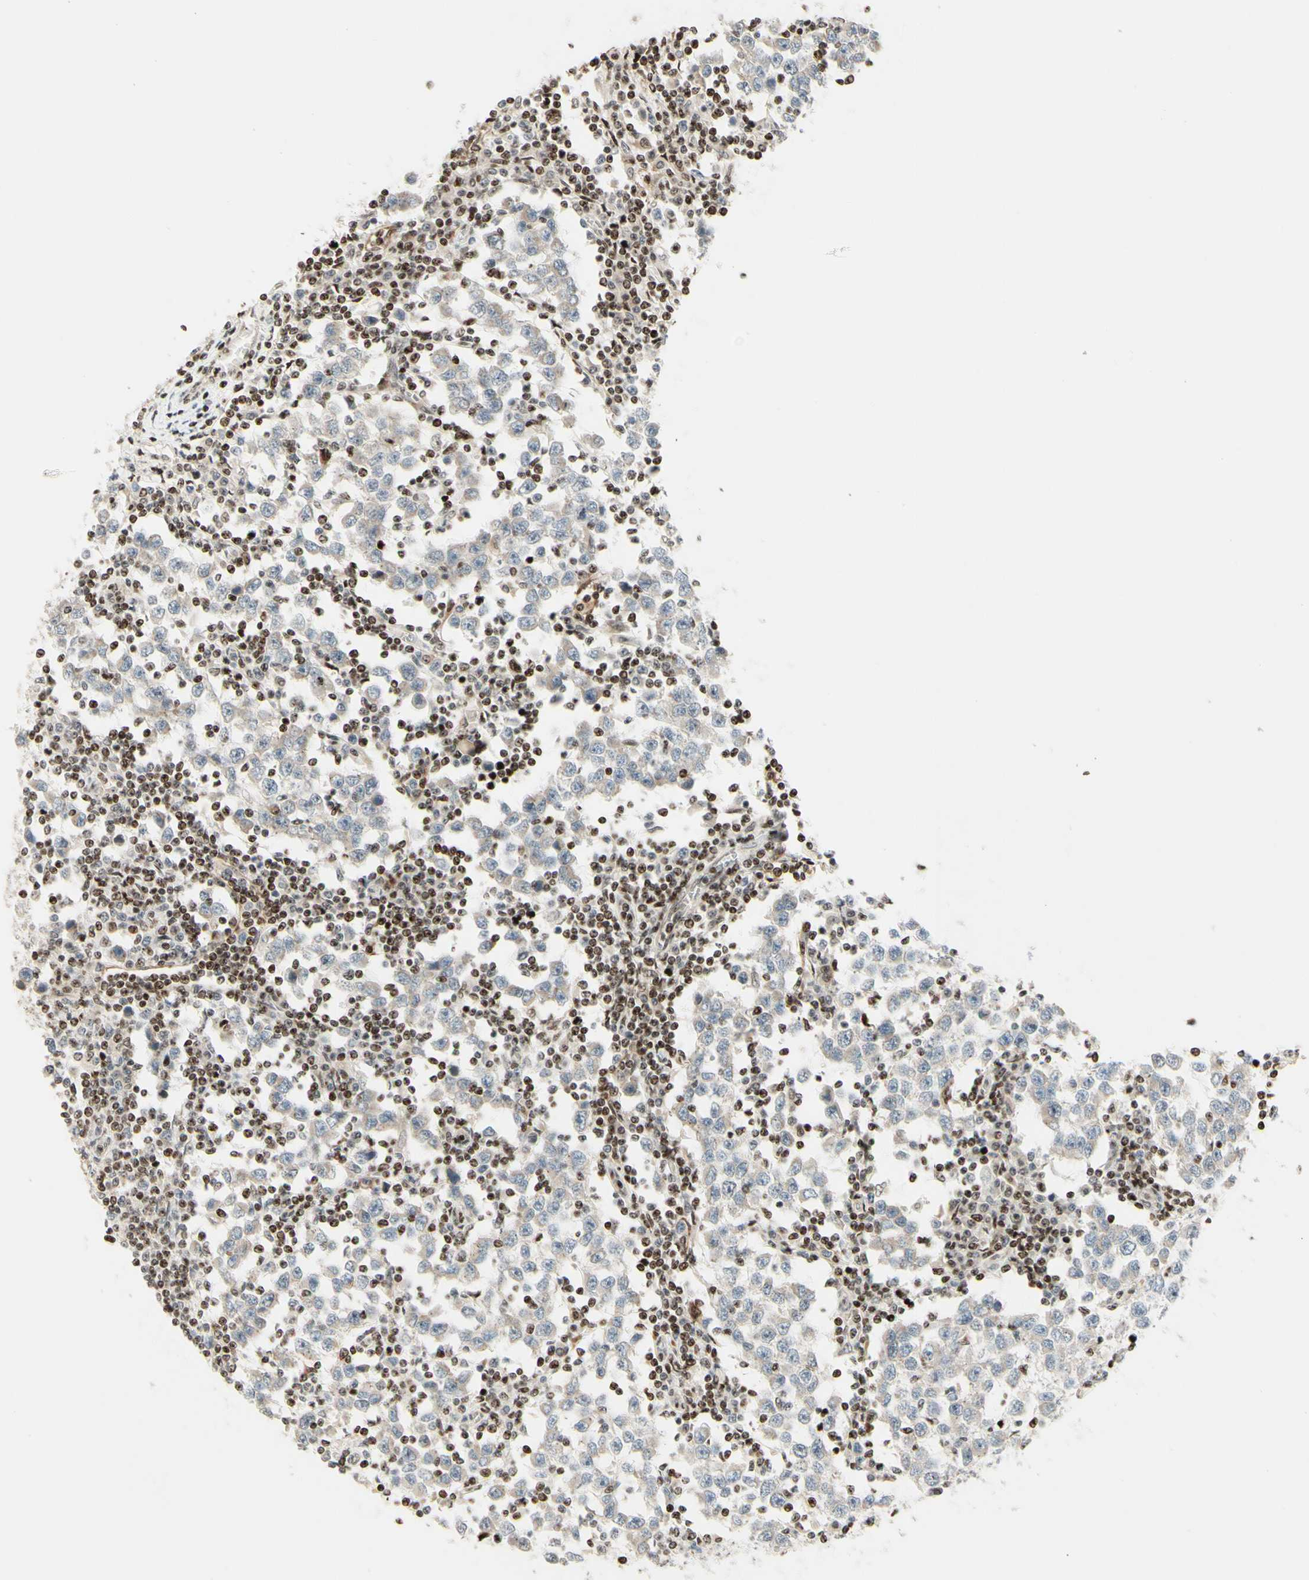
{"staining": {"intensity": "negative", "quantity": "none", "location": "none"}, "tissue": "testis cancer", "cell_type": "Tumor cells", "image_type": "cancer", "snomed": [{"axis": "morphology", "description": "Seminoma, NOS"}, {"axis": "topography", "description": "Testis"}], "caption": "Immunohistochemical staining of testis cancer reveals no significant staining in tumor cells.", "gene": "CDKL5", "patient": {"sex": "male", "age": 65}}